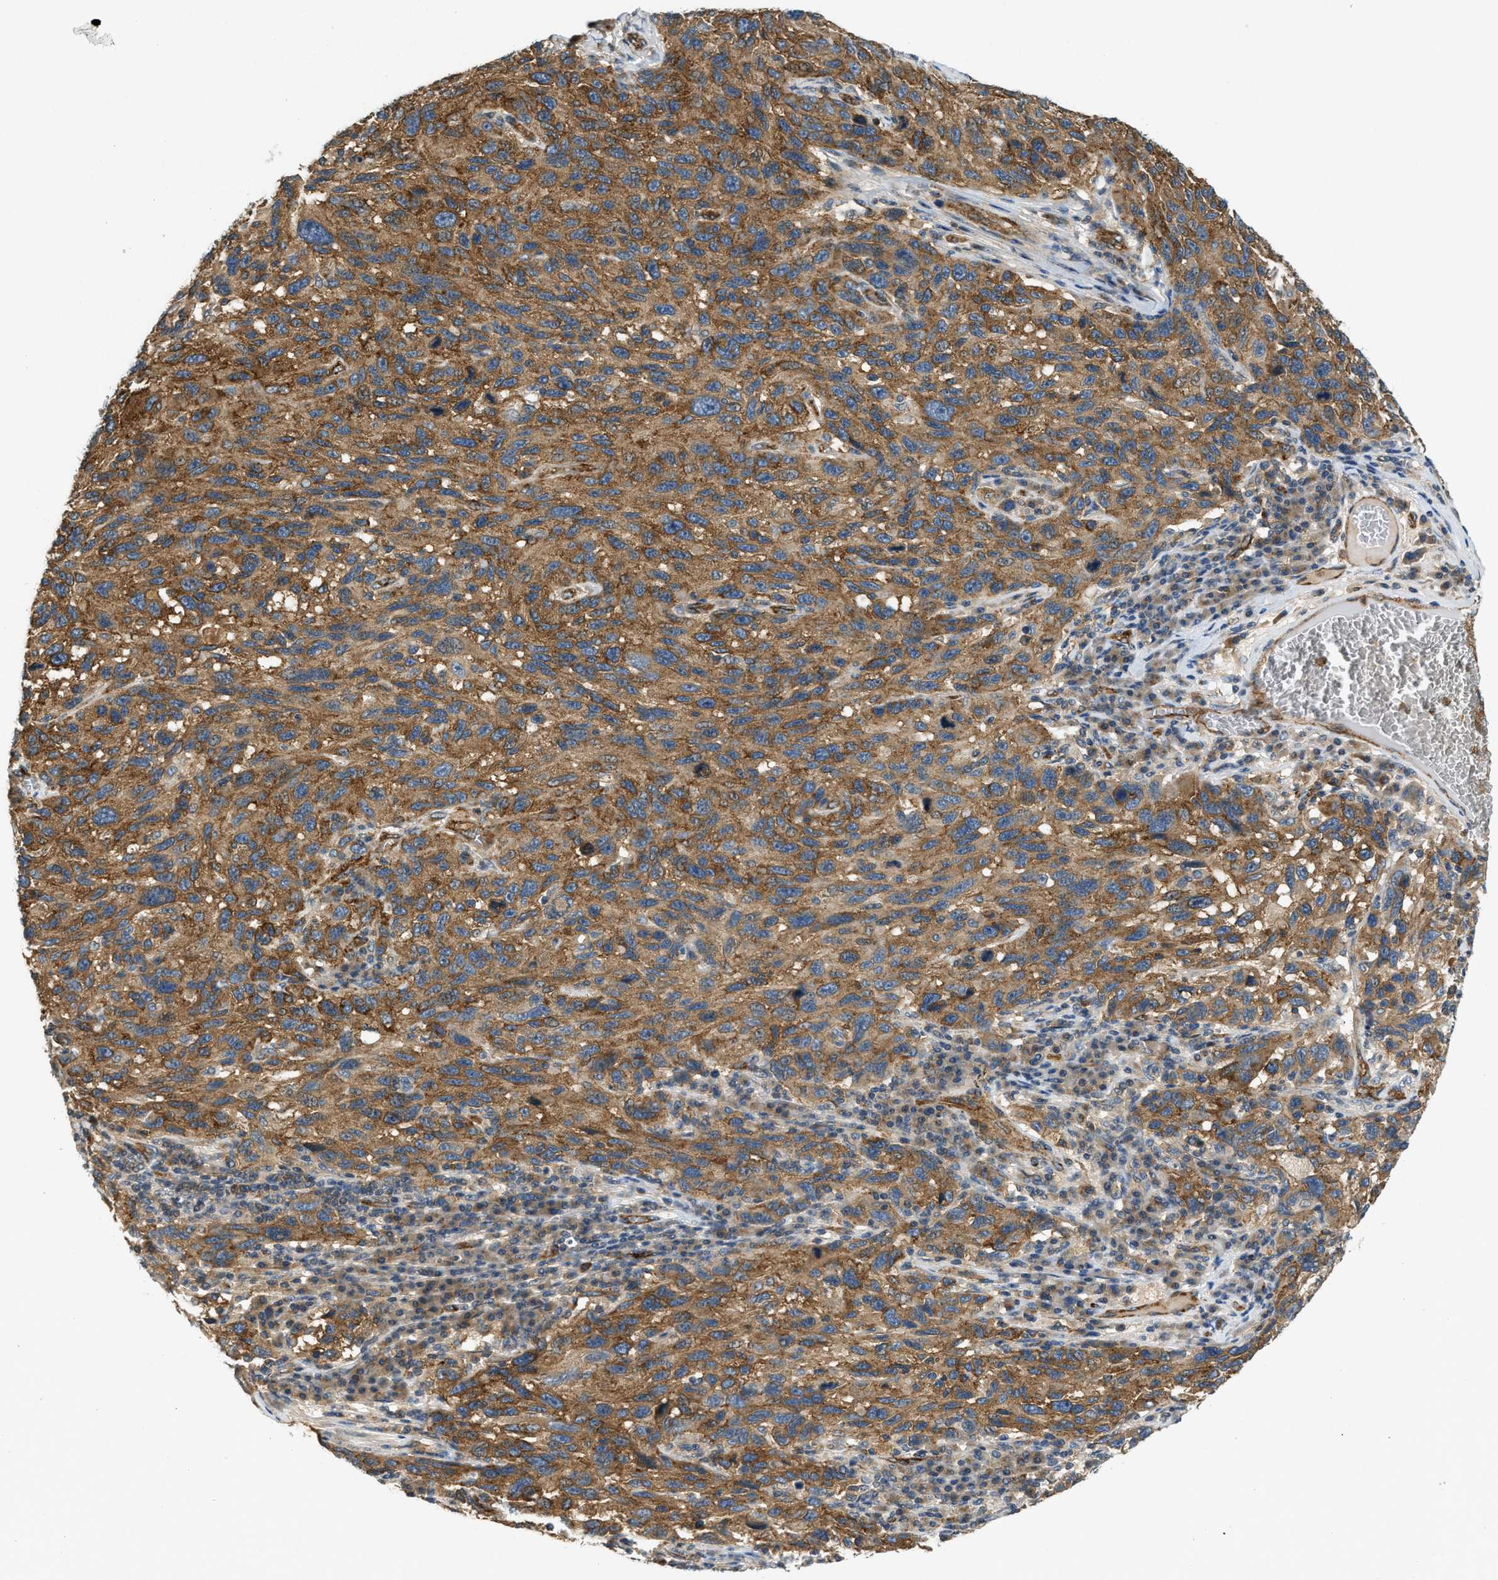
{"staining": {"intensity": "moderate", "quantity": ">75%", "location": "cytoplasmic/membranous"}, "tissue": "melanoma", "cell_type": "Tumor cells", "image_type": "cancer", "snomed": [{"axis": "morphology", "description": "Malignant melanoma, NOS"}, {"axis": "topography", "description": "Skin"}], "caption": "An IHC image of tumor tissue is shown. Protein staining in brown labels moderate cytoplasmic/membranous positivity in melanoma within tumor cells. (DAB = brown stain, brightfield microscopy at high magnification).", "gene": "HIP1", "patient": {"sex": "male", "age": 53}}